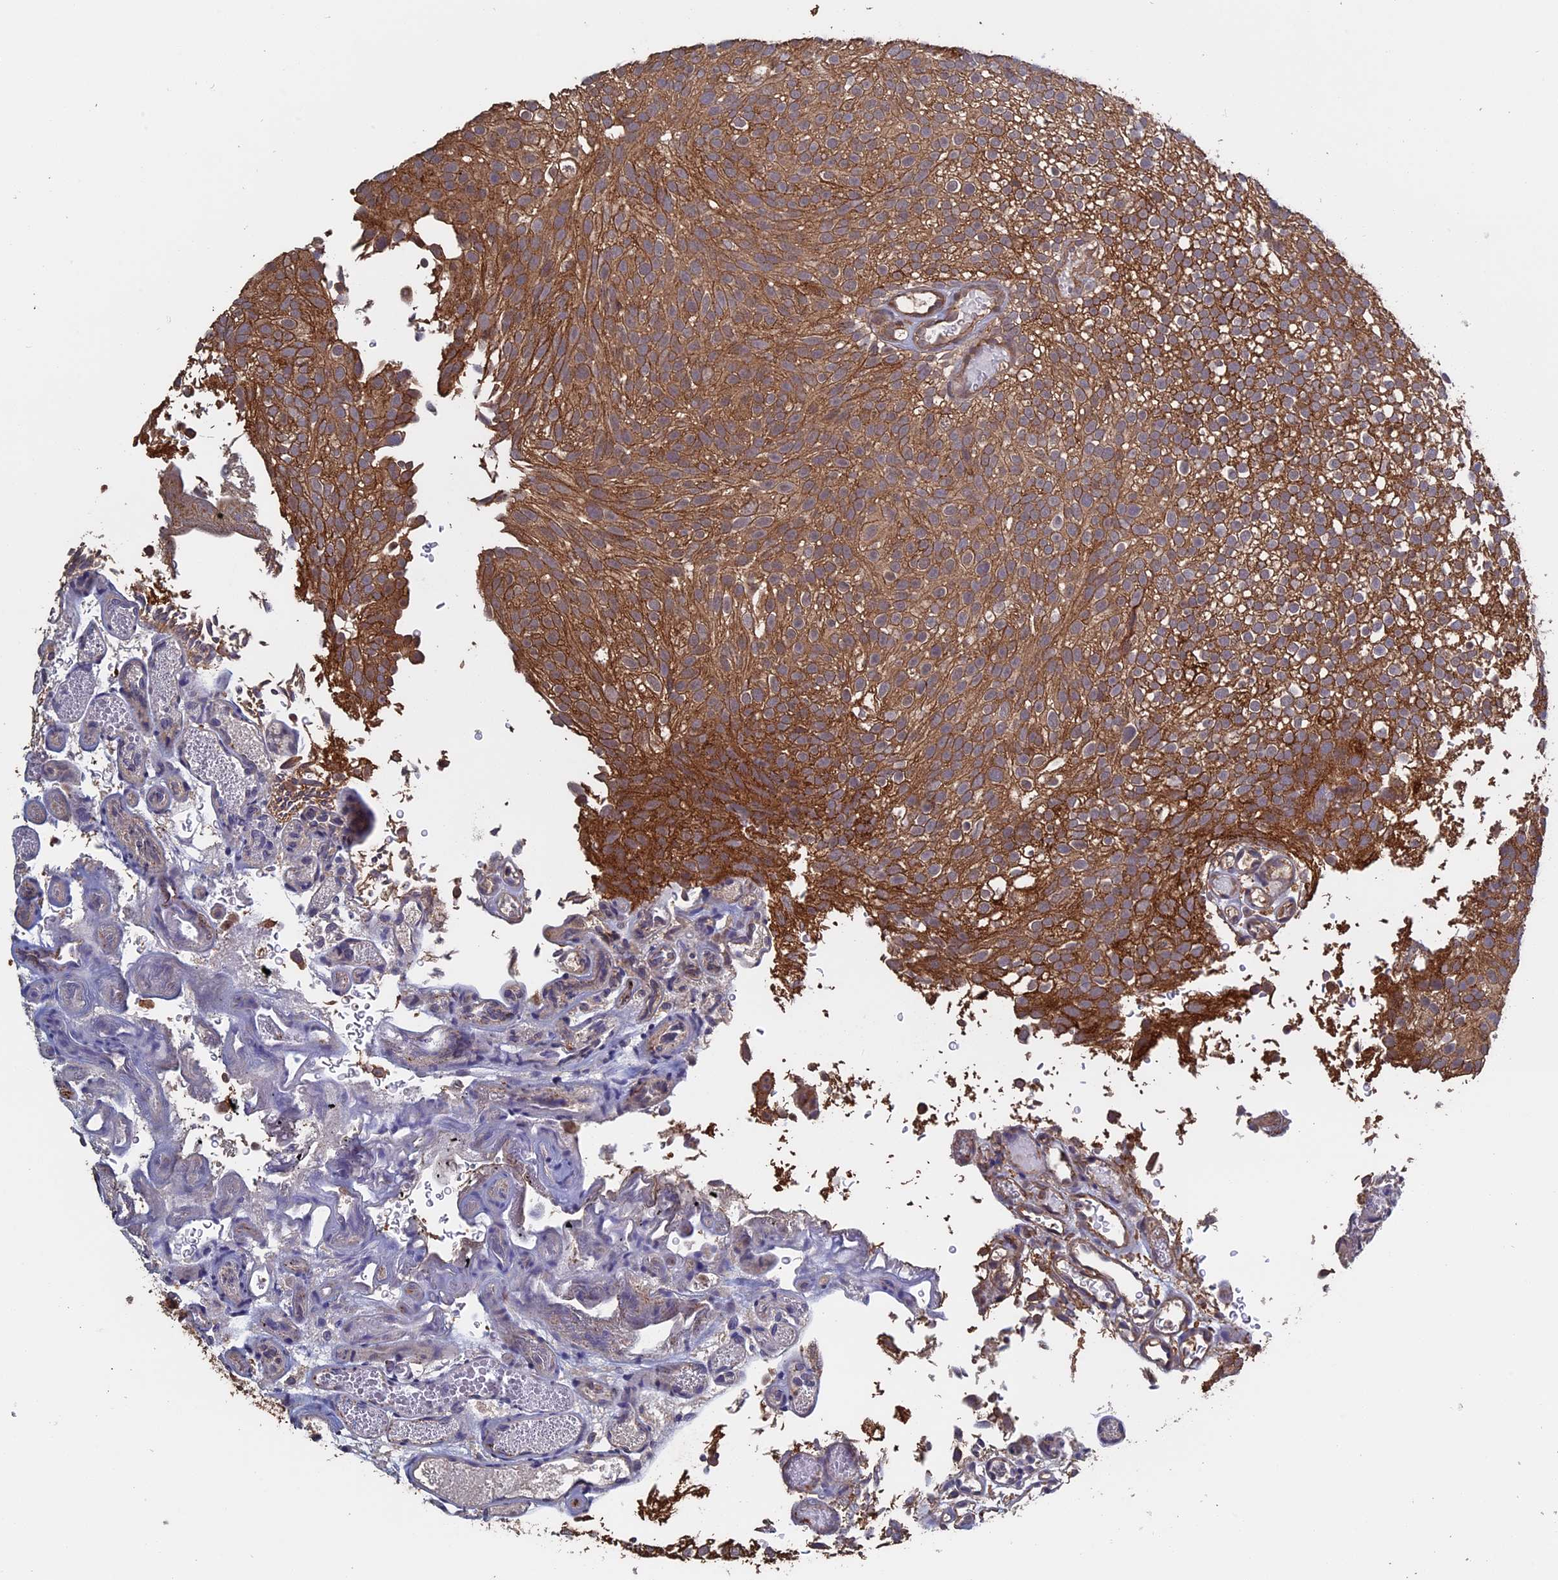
{"staining": {"intensity": "moderate", "quantity": ">75%", "location": "cytoplasmic/membranous"}, "tissue": "urothelial cancer", "cell_type": "Tumor cells", "image_type": "cancer", "snomed": [{"axis": "morphology", "description": "Urothelial carcinoma, Low grade"}, {"axis": "topography", "description": "Urinary bladder"}], "caption": "IHC of urothelial carcinoma (low-grade) displays medium levels of moderate cytoplasmic/membranous staining in approximately >75% of tumor cells. The protein is shown in brown color, while the nuclei are stained blue.", "gene": "PIGQ", "patient": {"sex": "male", "age": 78}}